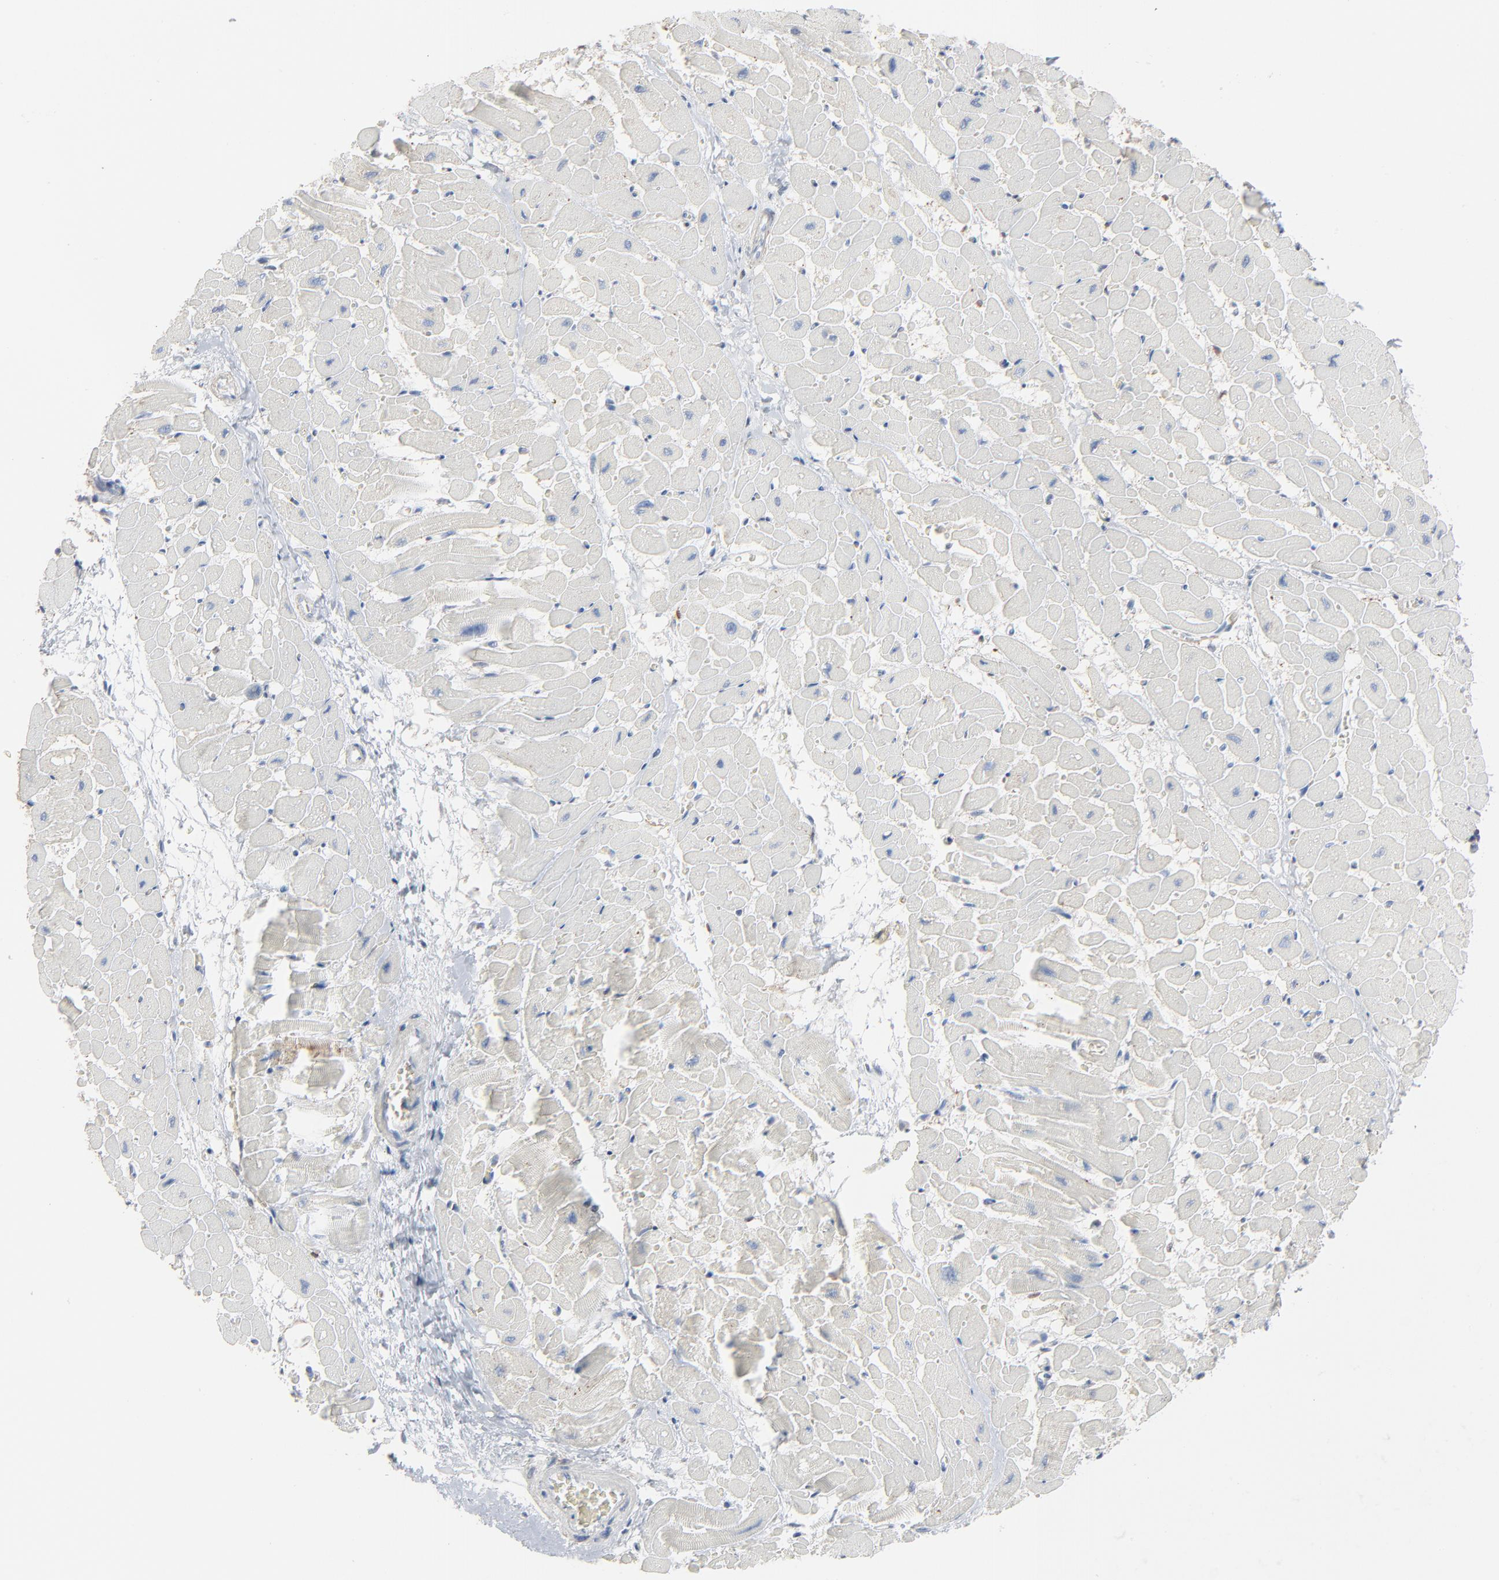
{"staining": {"intensity": "weak", "quantity": "<25%", "location": "cytoplasmic/membranous"}, "tissue": "heart muscle", "cell_type": "Cardiomyocytes", "image_type": "normal", "snomed": [{"axis": "morphology", "description": "Normal tissue, NOS"}, {"axis": "topography", "description": "Heart"}], "caption": "Immunohistochemistry (IHC) image of normal human heart muscle stained for a protein (brown), which exhibits no staining in cardiomyocytes.", "gene": "PHGDH", "patient": {"sex": "male", "age": 45}}